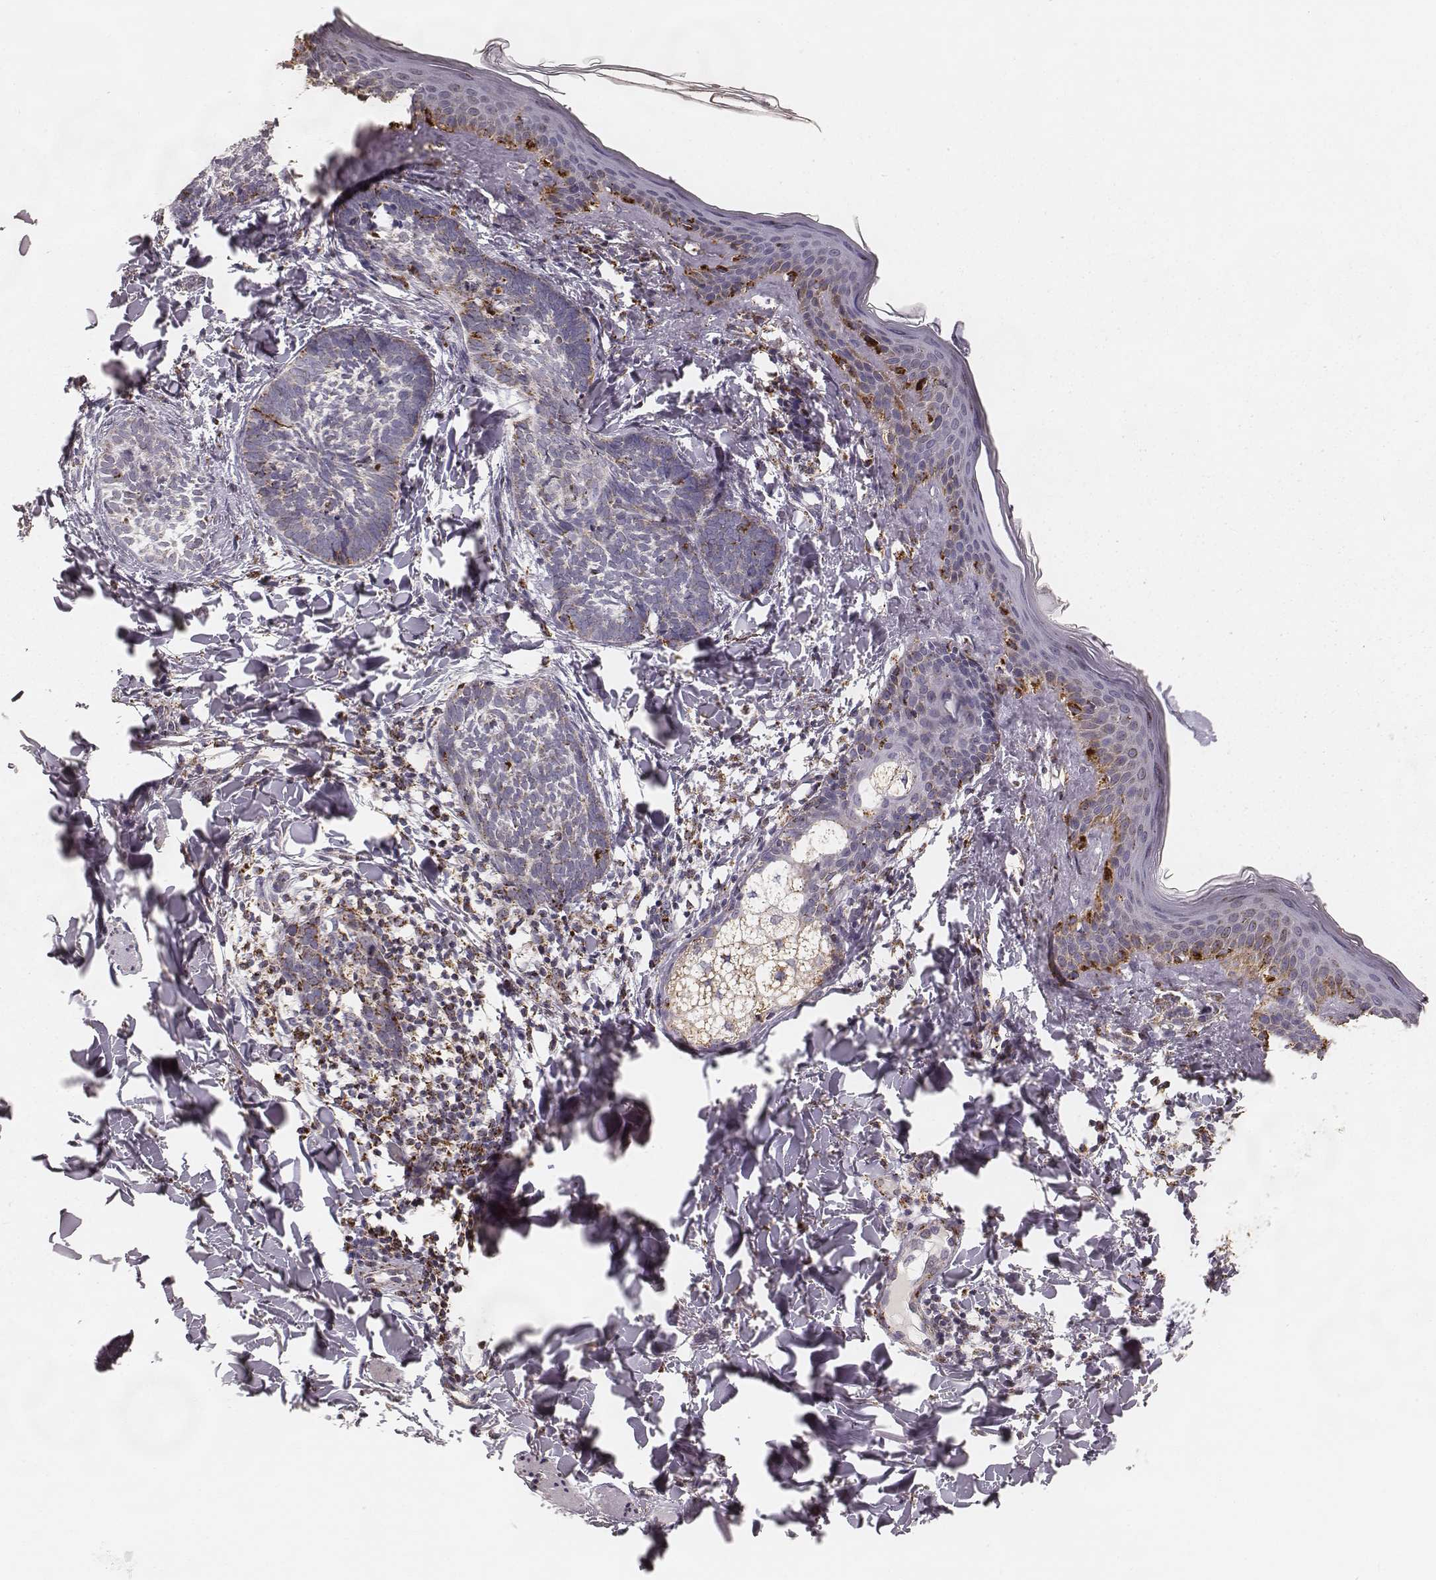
{"staining": {"intensity": "moderate", "quantity": "<25%", "location": "cytoplasmic/membranous"}, "tissue": "skin cancer", "cell_type": "Tumor cells", "image_type": "cancer", "snomed": [{"axis": "morphology", "description": "Normal tissue, NOS"}, {"axis": "morphology", "description": "Basal cell carcinoma"}, {"axis": "topography", "description": "Skin"}], "caption": "Moderate cytoplasmic/membranous positivity for a protein is seen in about <25% of tumor cells of basal cell carcinoma (skin) using immunohistochemistry (IHC).", "gene": "CS", "patient": {"sex": "male", "age": 46}}